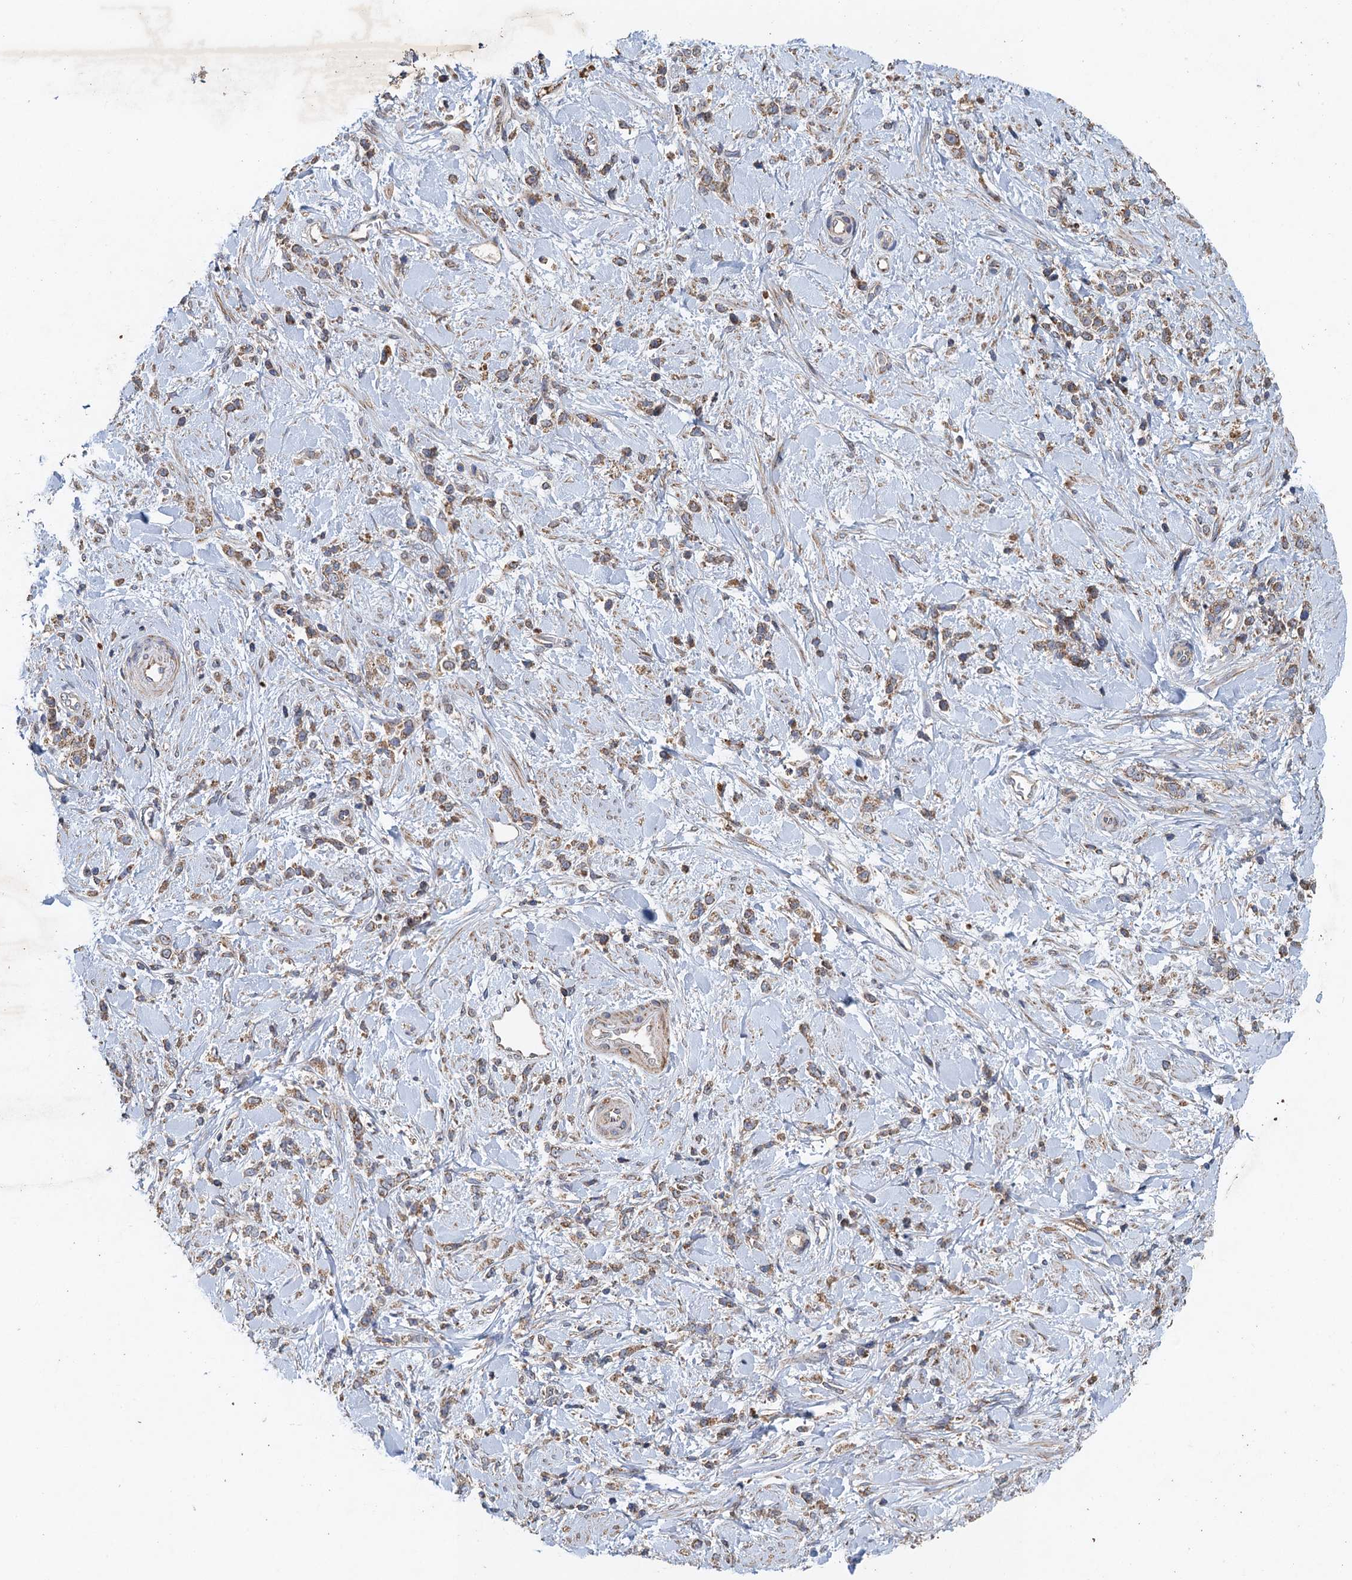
{"staining": {"intensity": "weak", "quantity": ">75%", "location": "cytoplasmic/membranous"}, "tissue": "stomach cancer", "cell_type": "Tumor cells", "image_type": "cancer", "snomed": [{"axis": "morphology", "description": "Adenocarcinoma, NOS"}, {"axis": "topography", "description": "Stomach"}], "caption": "A photomicrograph showing weak cytoplasmic/membranous expression in approximately >75% of tumor cells in stomach cancer (adenocarcinoma), as visualized by brown immunohistochemical staining.", "gene": "BCS1L", "patient": {"sex": "female", "age": 60}}